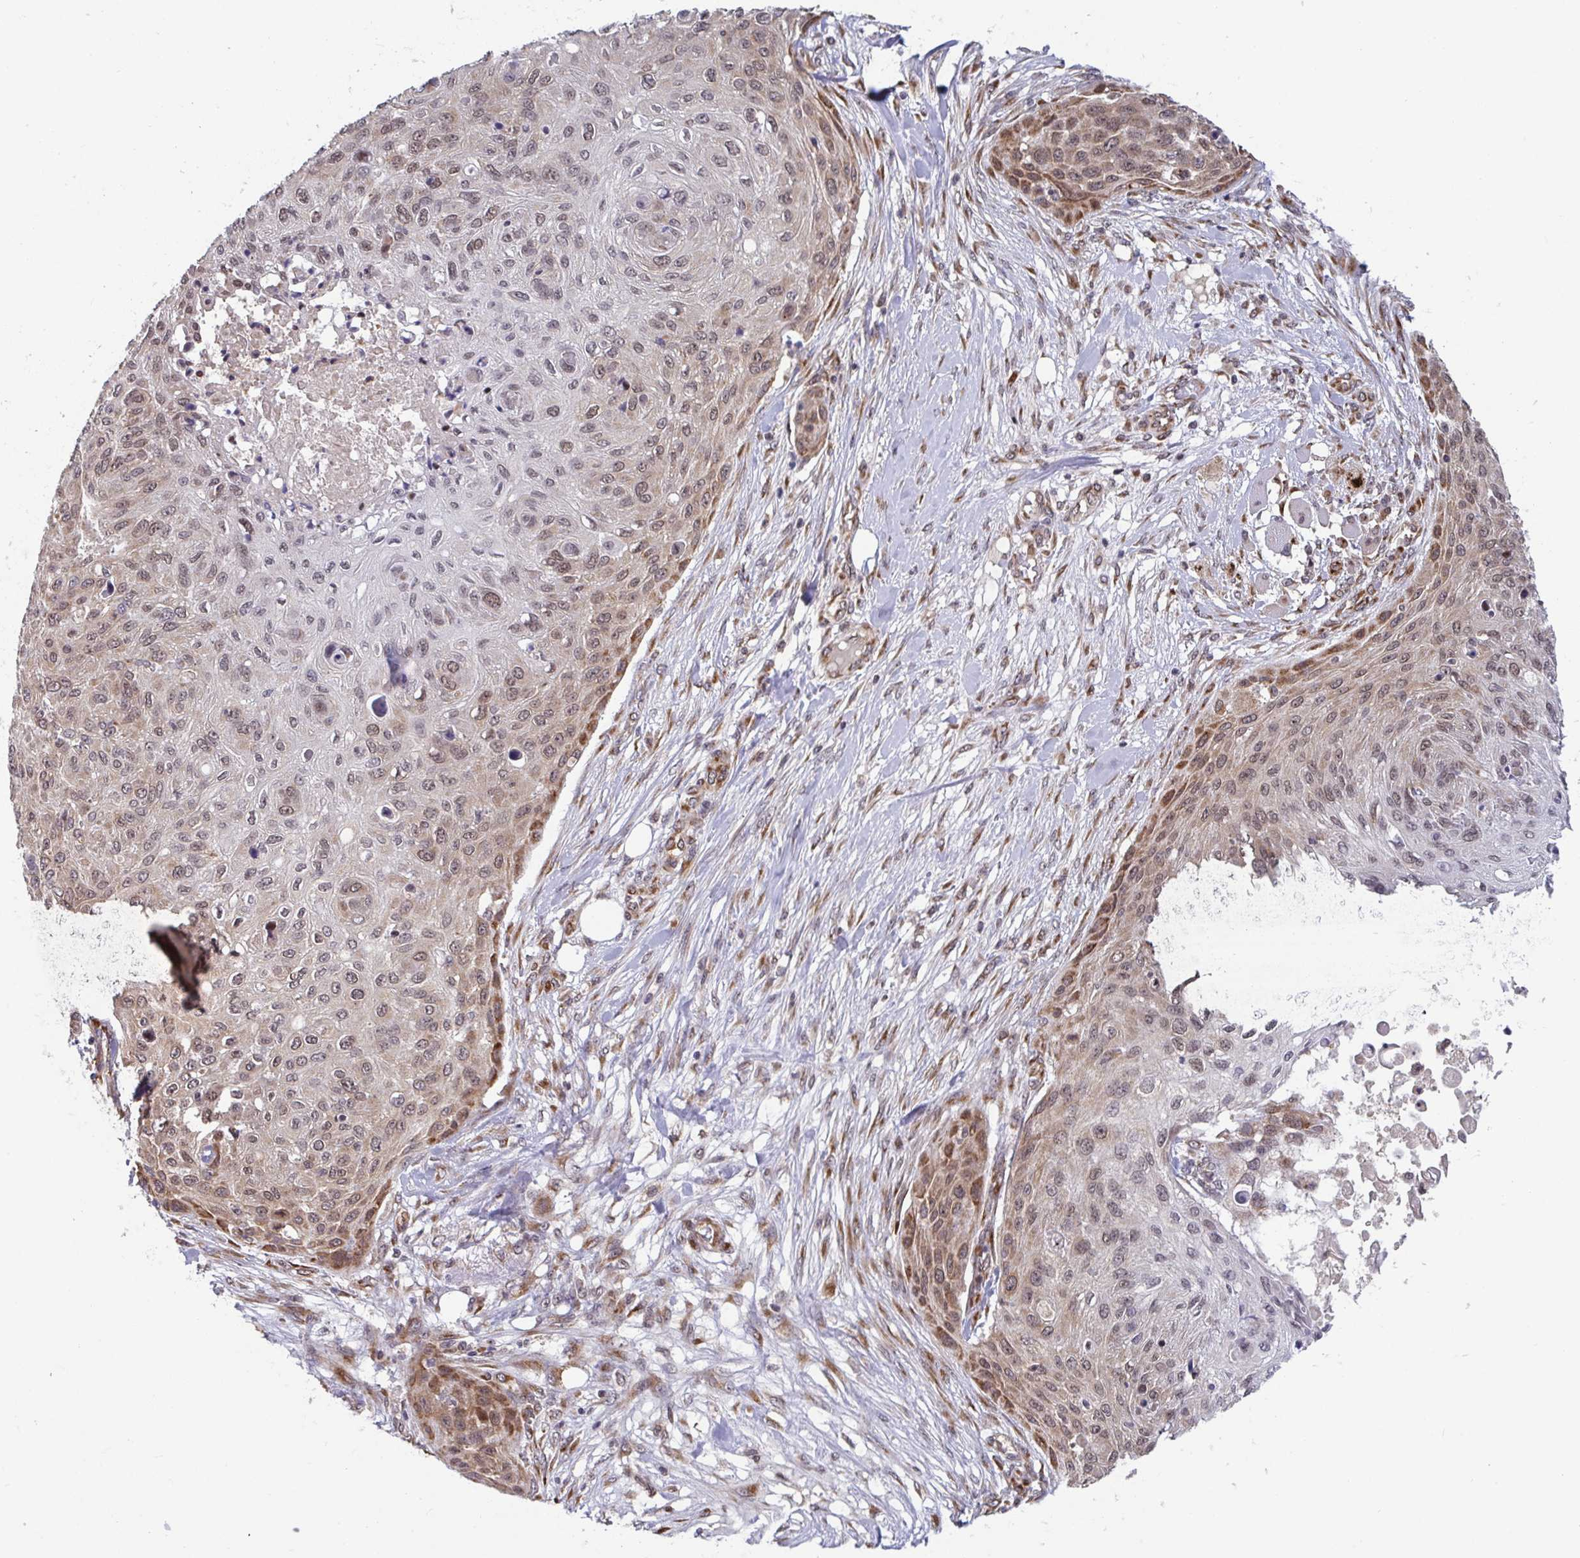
{"staining": {"intensity": "moderate", "quantity": "25%-75%", "location": "cytoplasmic/membranous"}, "tissue": "skin cancer", "cell_type": "Tumor cells", "image_type": "cancer", "snomed": [{"axis": "morphology", "description": "Squamous cell carcinoma, NOS"}, {"axis": "topography", "description": "Skin"}], "caption": "DAB immunohistochemical staining of human skin cancer demonstrates moderate cytoplasmic/membranous protein expression in approximately 25%-75% of tumor cells.", "gene": "ATP5MJ", "patient": {"sex": "female", "age": 87}}